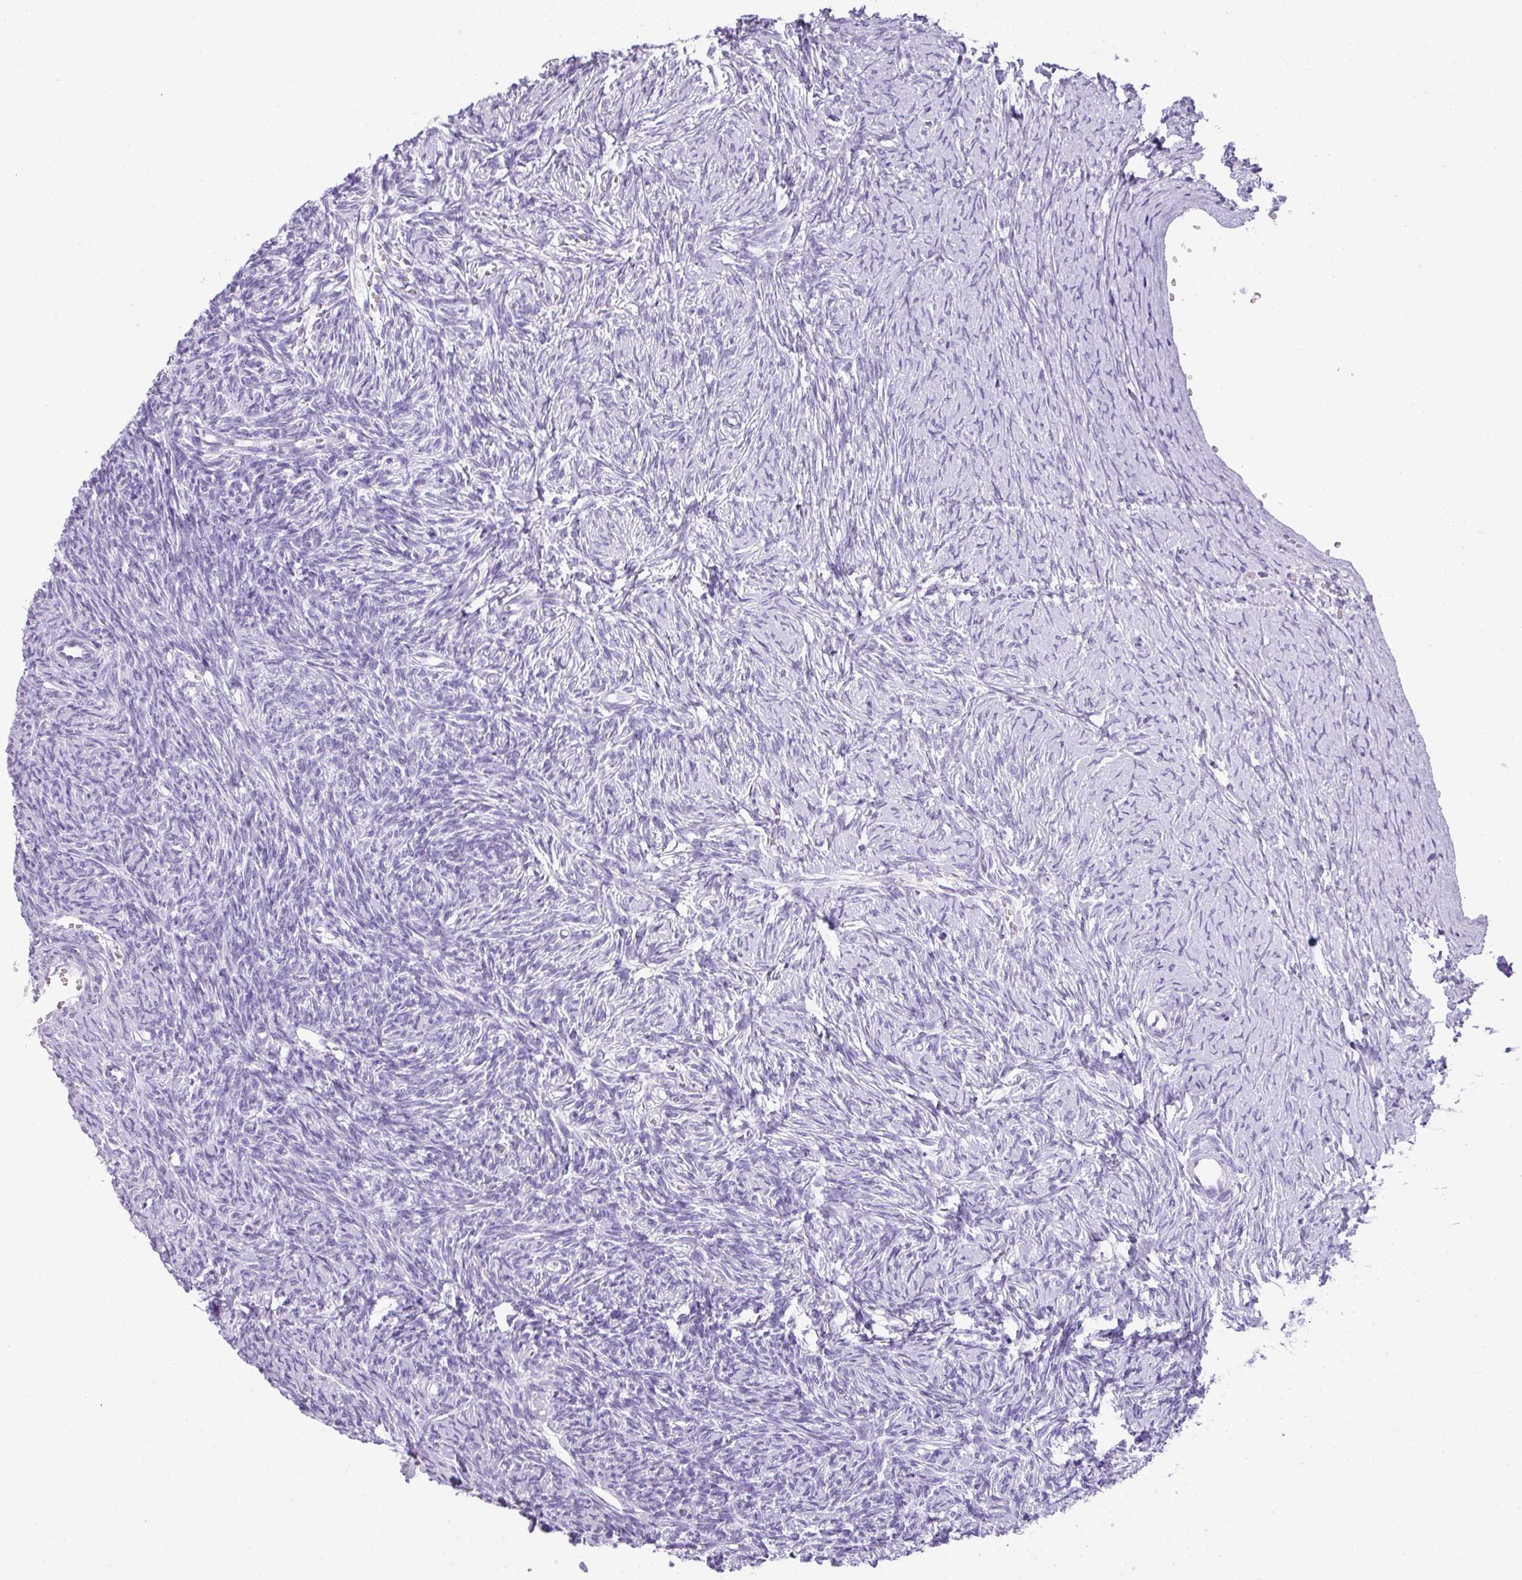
{"staining": {"intensity": "negative", "quantity": "none", "location": "none"}, "tissue": "ovary", "cell_type": "Ovarian stroma cells", "image_type": "normal", "snomed": [{"axis": "morphology", "description": "Normal tissue, NOS"}, {"axis": "topography", "description": "Ovary"}], "caption": "Immunohistochemical staining of benign ovary exhibits no significant positivity in ovarian stroma cells.", "gene": "TNP1", "patient": {"sex": "female", "age": 39}}